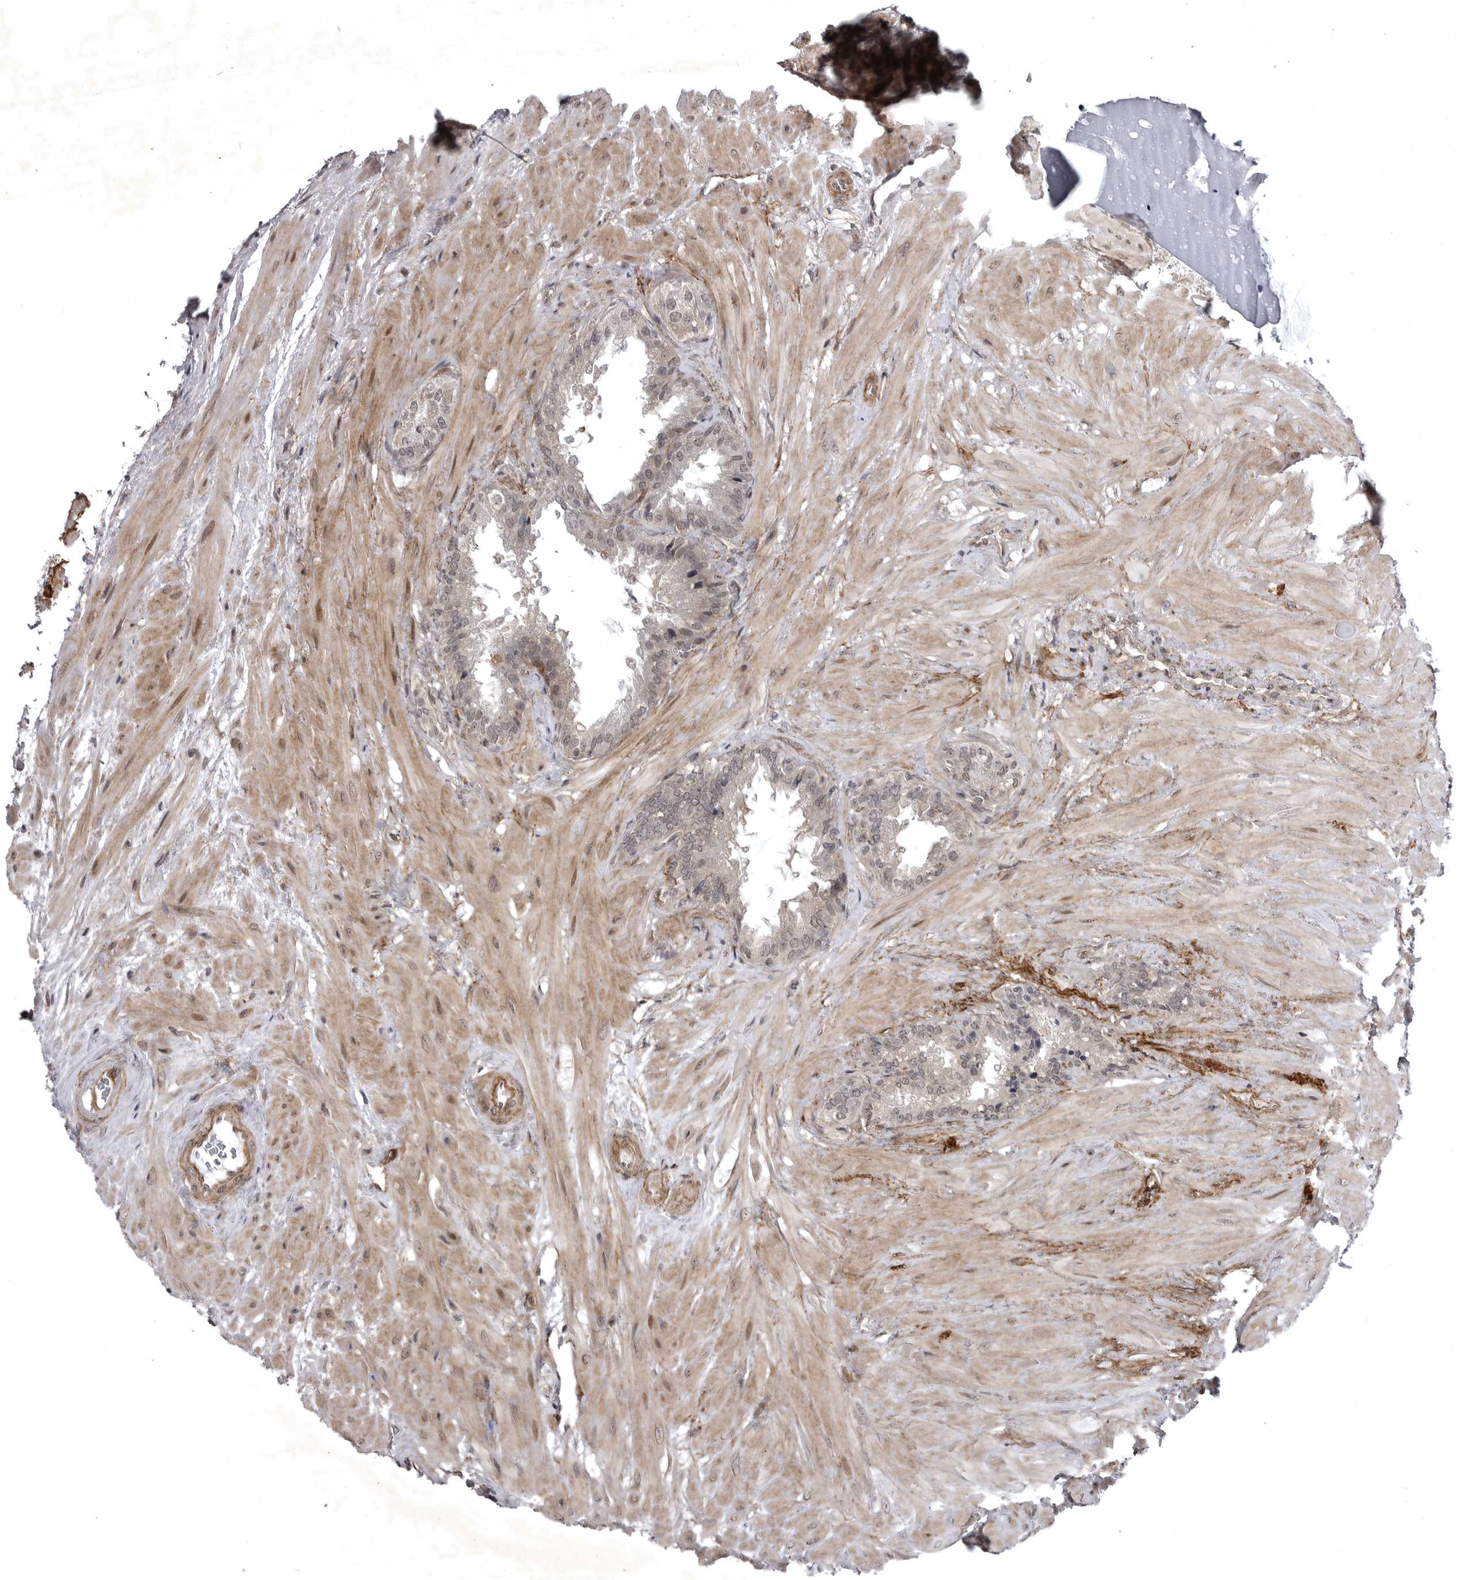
{"staining": {"intensity": "moderate", "quantity": "25%-75%", "location": "cytoplasmic/membranous"}, "tissue": "seminal vesicle", "cell_type": "Glandular cells", "image_type": "normal", "snomed": [{"axis": "morphology", "description": "Normal tissue, NOS"}, {"axis": "topography", "description": "Seminal veicle"}], "caption": "Immunohistochemistry (IHC) staining of benign seminal vesicle, which displays medium levels of moderate cytoplasmic/membranous positivity in about 25%-75% of glandular cells indicating moderate cytoplasmic/membranous protein expression. The staining was performed using DAB (3,3'-diaminobenzidine) (brown) for protein detection and nuclei were counterstained in hematoxylin (blue).", "gene": "SNX16", "patient": {"sex": "male", "age": 46}}